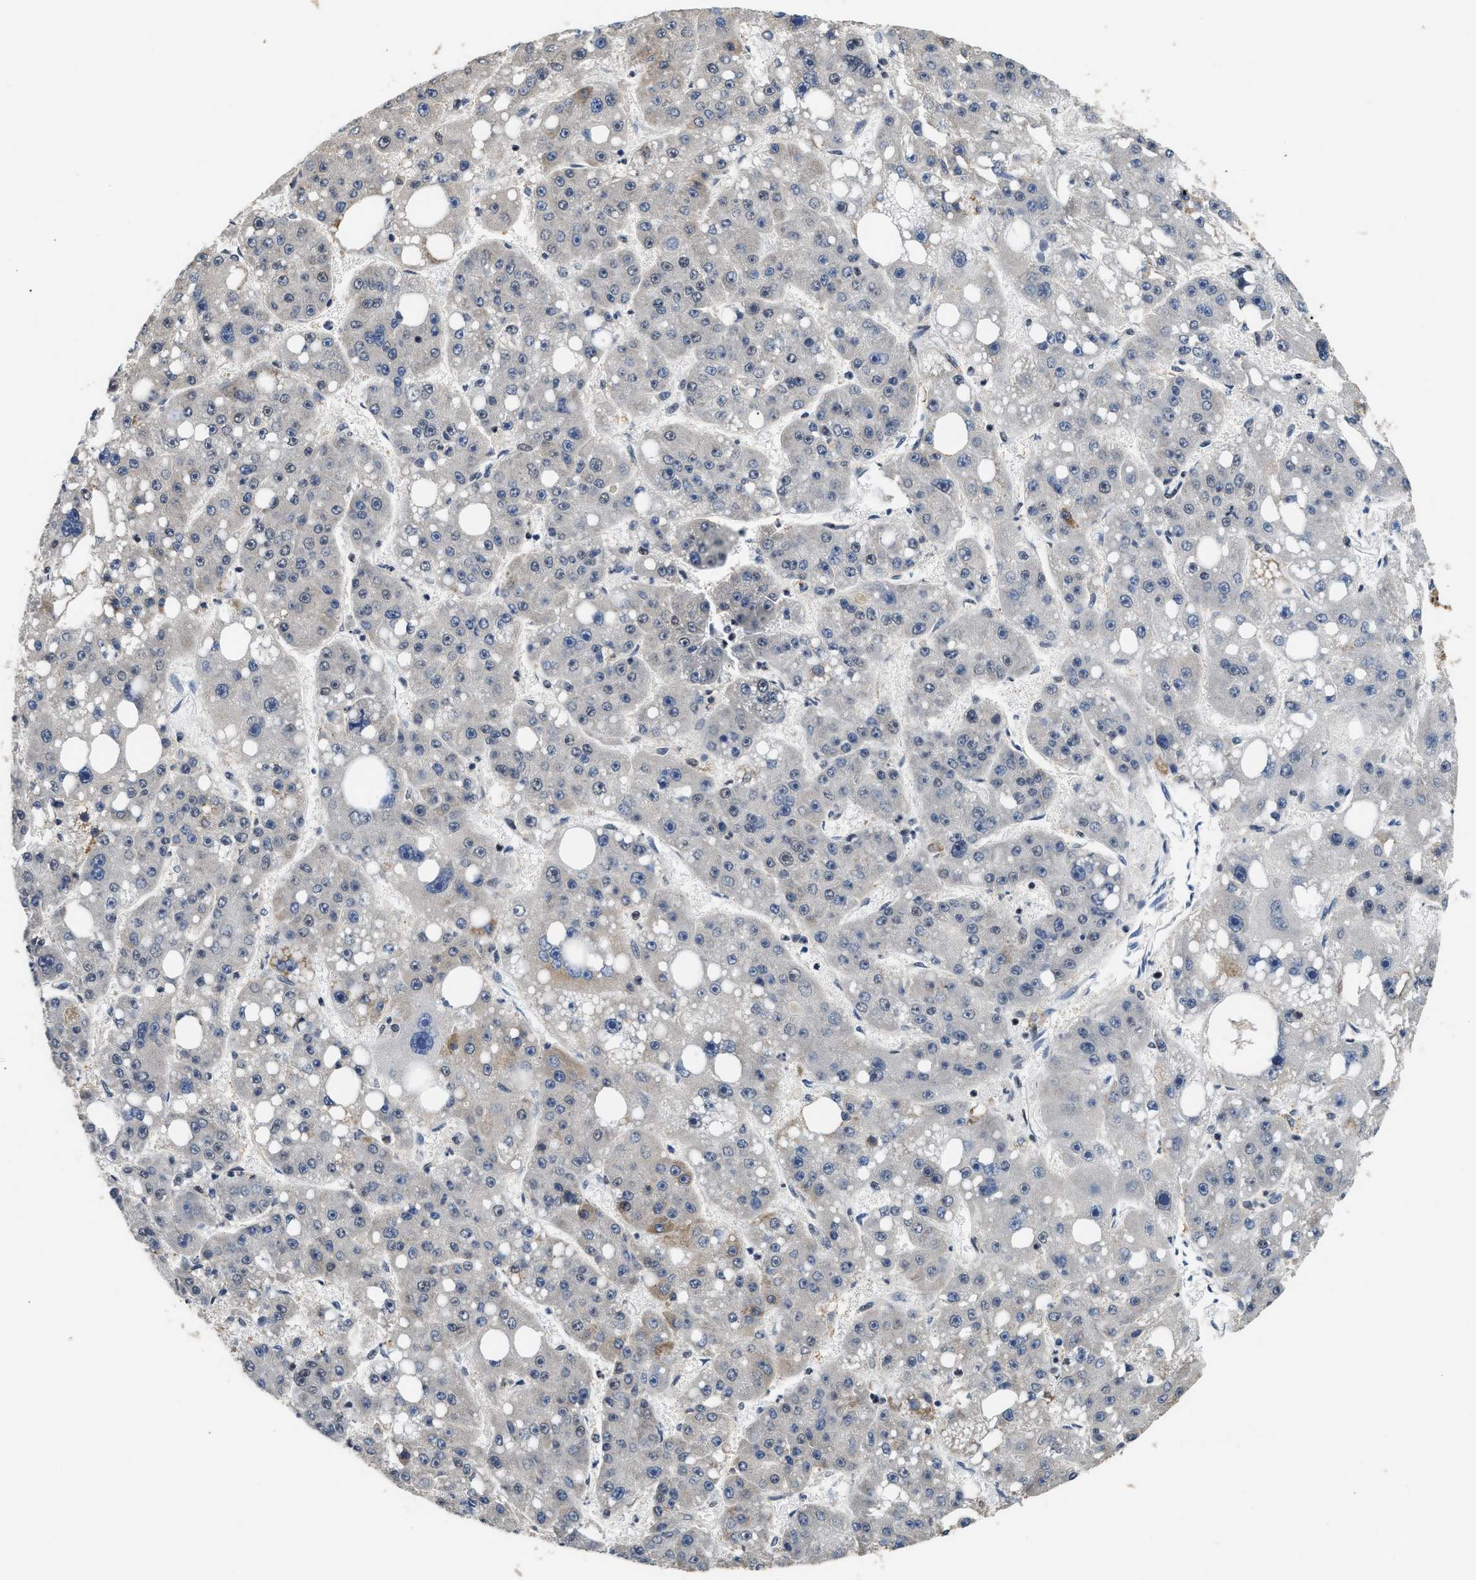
{"staining": {"intensity": "negative", "quantity": "none", "location": "none"}, "tissue": "liver cancer", "cell_type": "Tumor cells", "image_type": "cancer", "snomed": [{"axis": "morphology", "description": "Carcinoma, Hepatocellular, NOS"}, {"axis": "topography", "description": "Liver"}], "caption": "Histopathology image shows no significant protein staining in tumor cells of liver cancer.", "gene": "RAD21", "patient": {"sex": "female", "age": 61}}